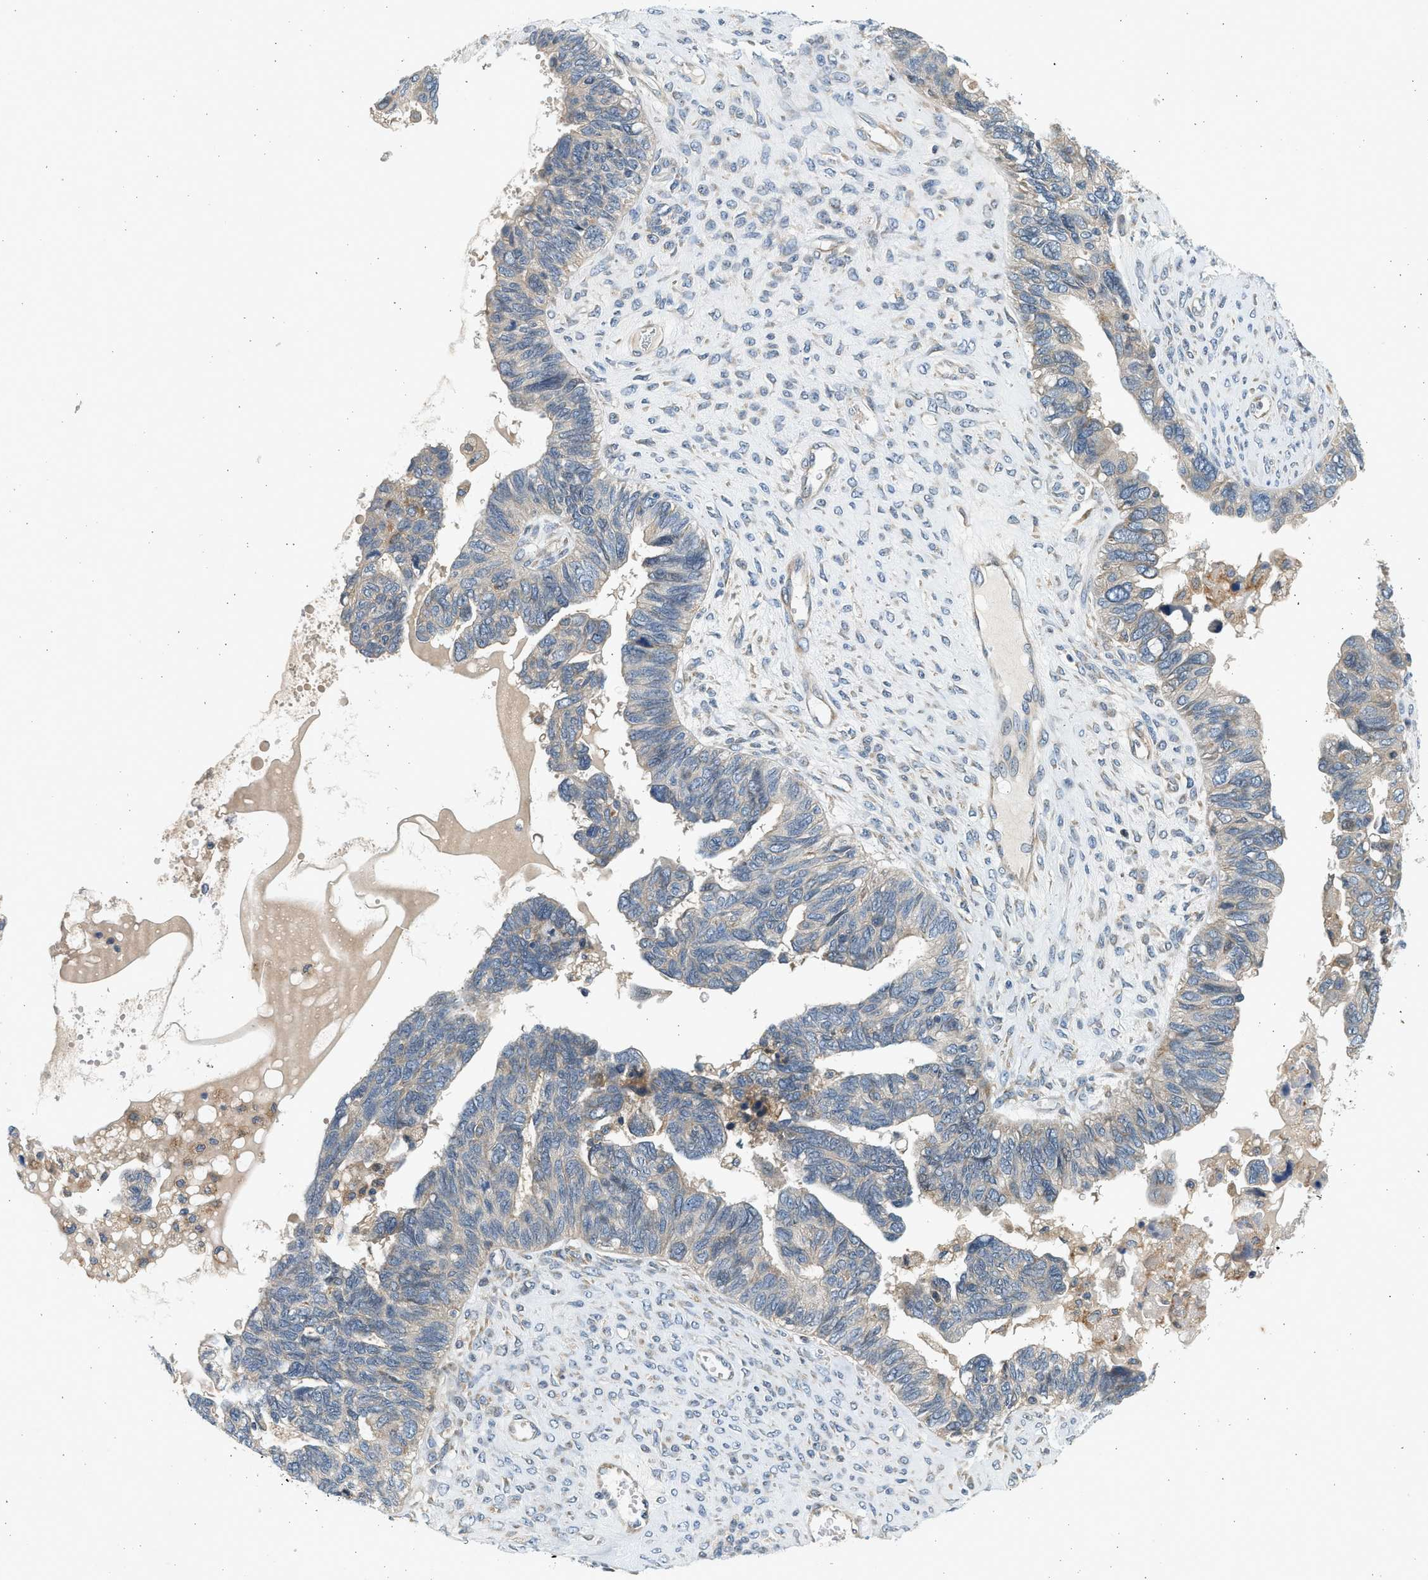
{"staining": {"intensity": "weak", "quantity": "<25%", "location": "cytoplasmic/membranous"}, "tissue": "ovarian cancer", "cell_type": "Tumor cells", "image_type": "cancer", "snomed": [{"axis": "morphology", "description": "Cystadenocarcinoma, serous, NOS"}, {"axis": "topography", "description": "Ovary"}], "caption": "Immunohistochemical staining of human serous cystadenocarcinoma (ovarian) shows no significant expression in tumor cells.", "gene": "KDELR2", "patient": {"sex": "female", "age": 79}}